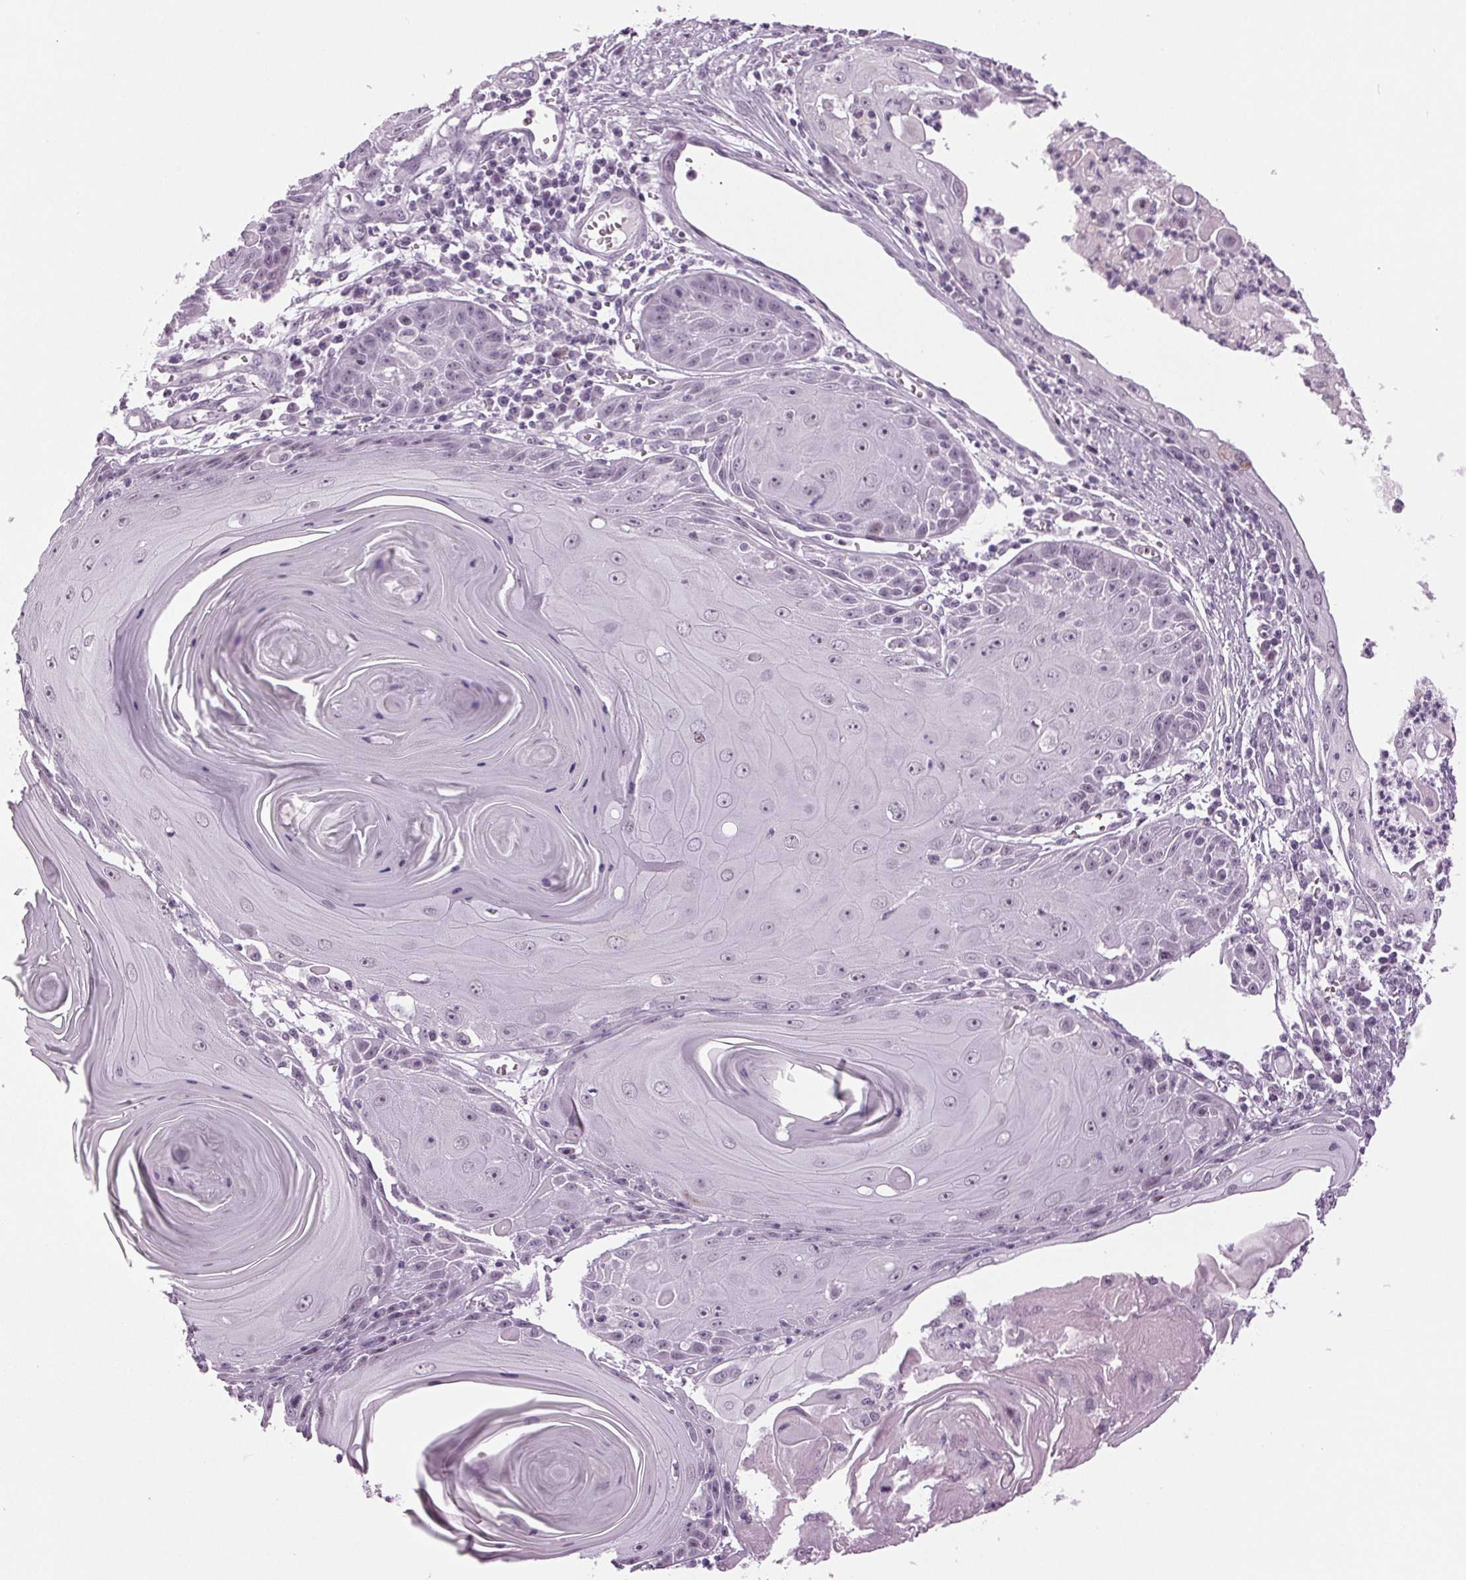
{"staining": {"intensity": "negative", "quantity": "none", "location": "none"}, "tissue": "skin cancer", "cell_type": "Tumor cells", "image_type": "cancer", "snomed": [{"axis": "morphology", "description": "Squamous cell carcinoma, NOS"}, {"axis": "topography", "description": "Skin"}, {"axis": "topography", "description": "Vulva"}], "caption": "IHC of skin cancer reveals no expression in tumor cells.", "gene": "DNAH12", "patient": {"sex": "female", "age": 85}}